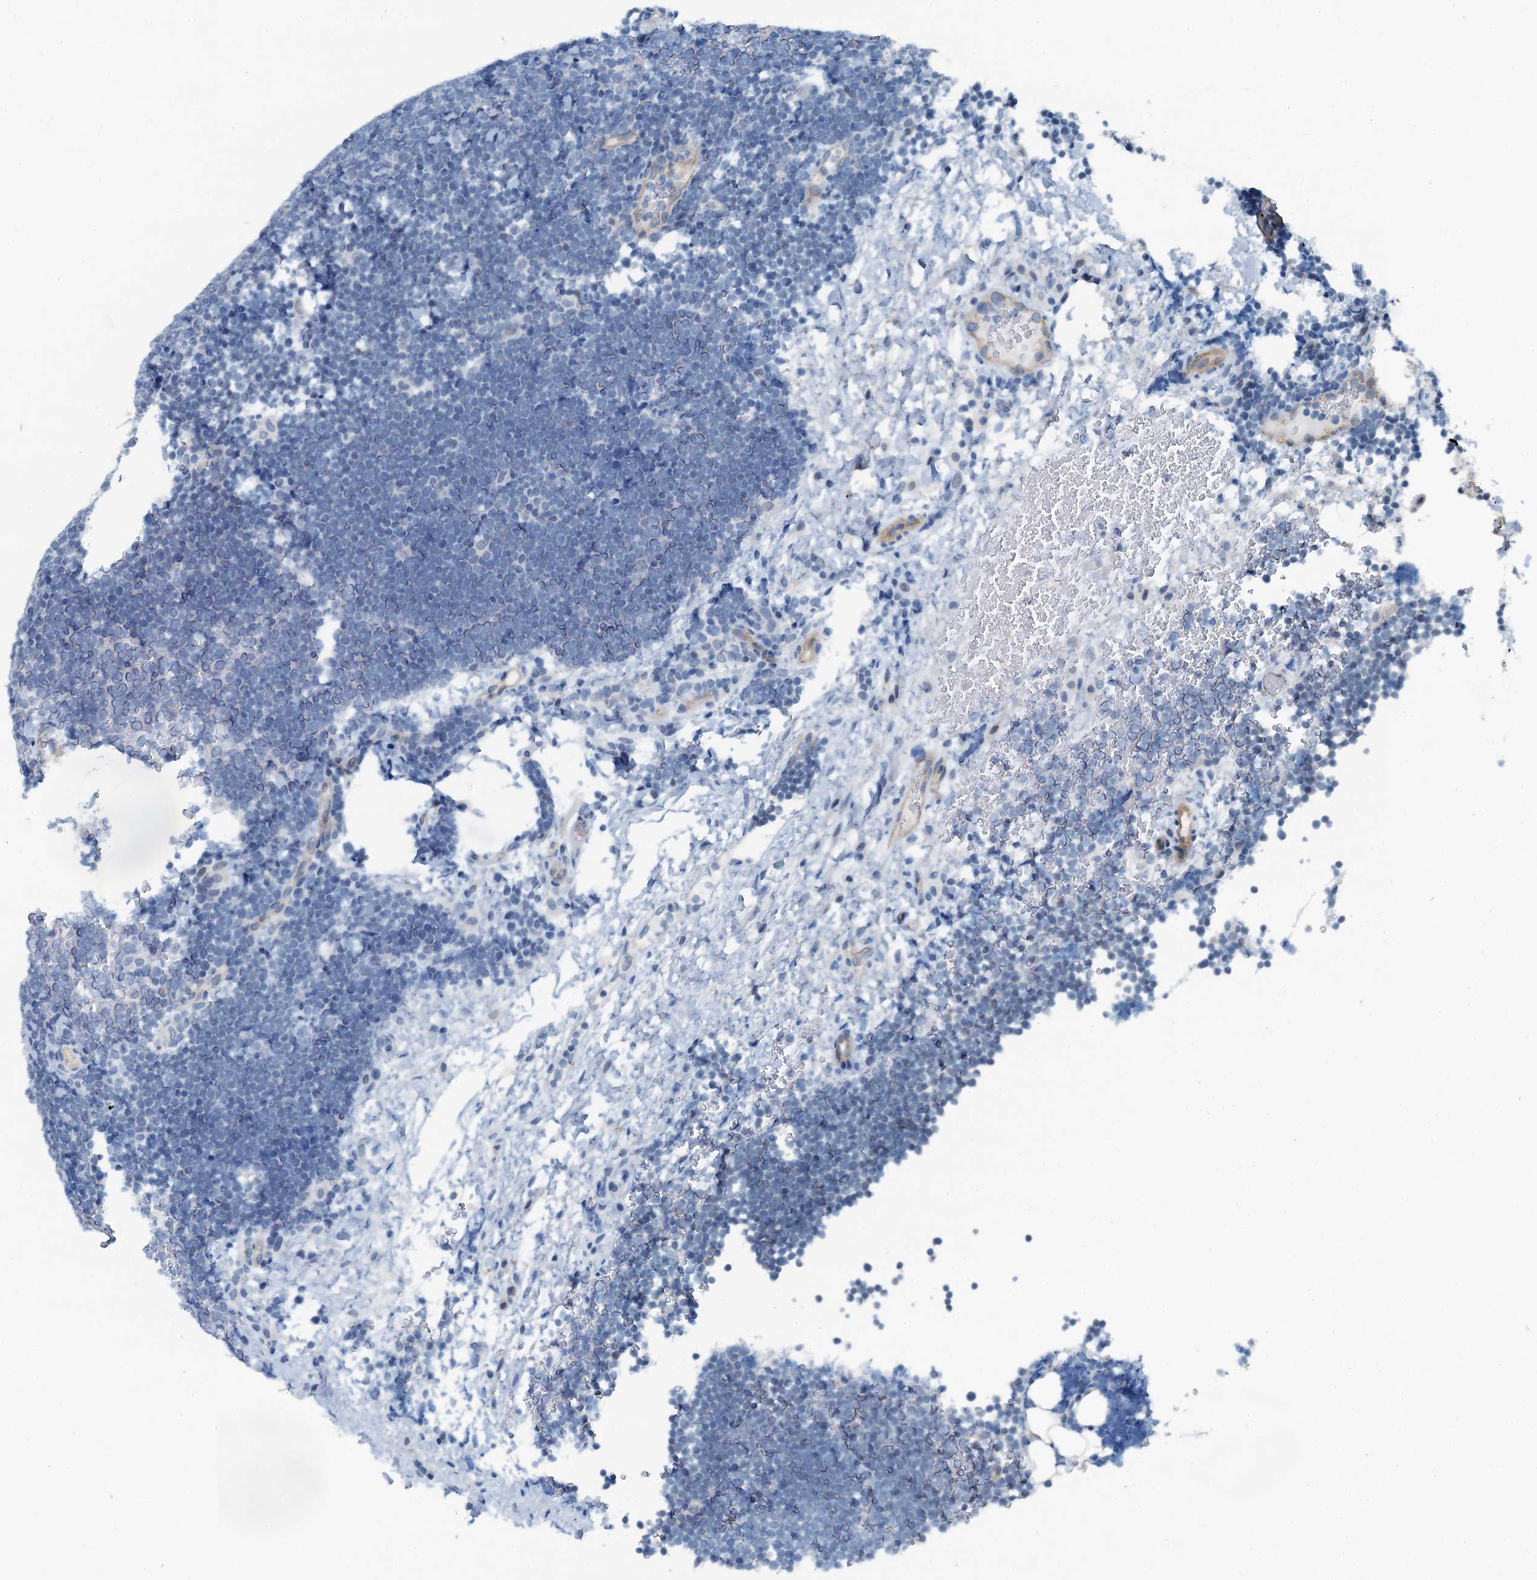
{"staining": {"intensity": "negative", "quantity": "none", "location": "none"}, "tissue": "lymphoma", "cell_type": "Tumor cells", "image_type": "cancer", "snomed": [{"axis": "morphology", "description": "Malignant lymphoma, non-Hodgkin's type, High grade"}, {"axis": "topography", "description": "Lymph node"}], "caption": "High power microscopy histopathology image of an IHC micrograph of lymphoma, revealing no significant expression in tumor cells.", "gene": "GFOD2", "patient": {"sex": "male", "age": 13}}